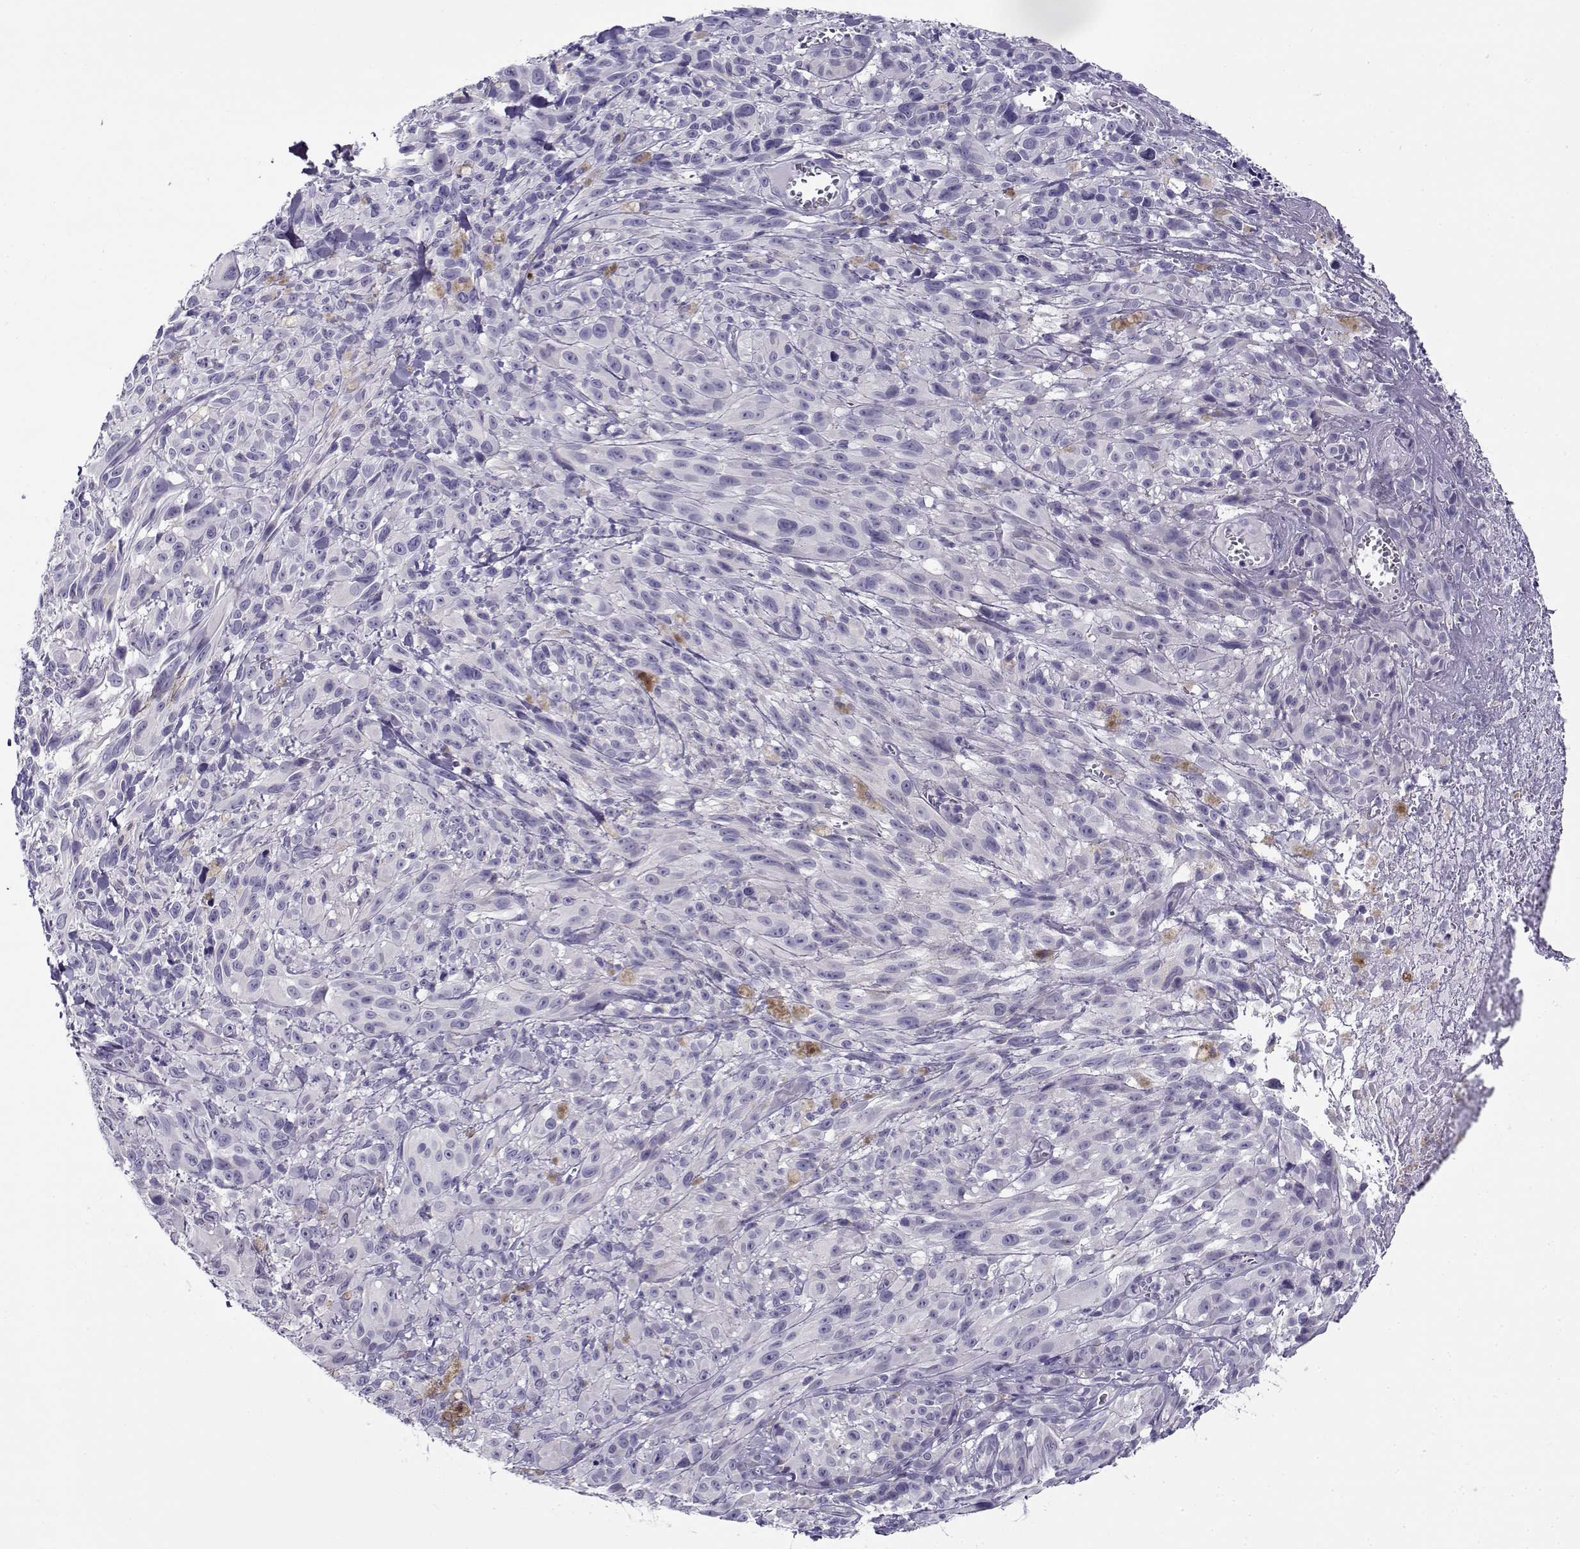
{"staining": {"intensity": "negative", "quantity": "none", "location": "none"}, "tissue": "melanoma", "cell_type": "Tumor cells", "image_type": "cancer", "snomed": [{"axis": "morphology", "description": "Malignant melanoma, NOS"}, {"axis": "topography", "description": "Skin"}], "caption": "High power microscopy photomicrograph of an immunohistochemistry photomicrograph of melanoma, revealing no significant positivity in tumor cells. (DAB immunohistochemistry with hematoxylin counter stain).", "gene": "FEZF1", "patient": {"sex": "male", "age": 83}}